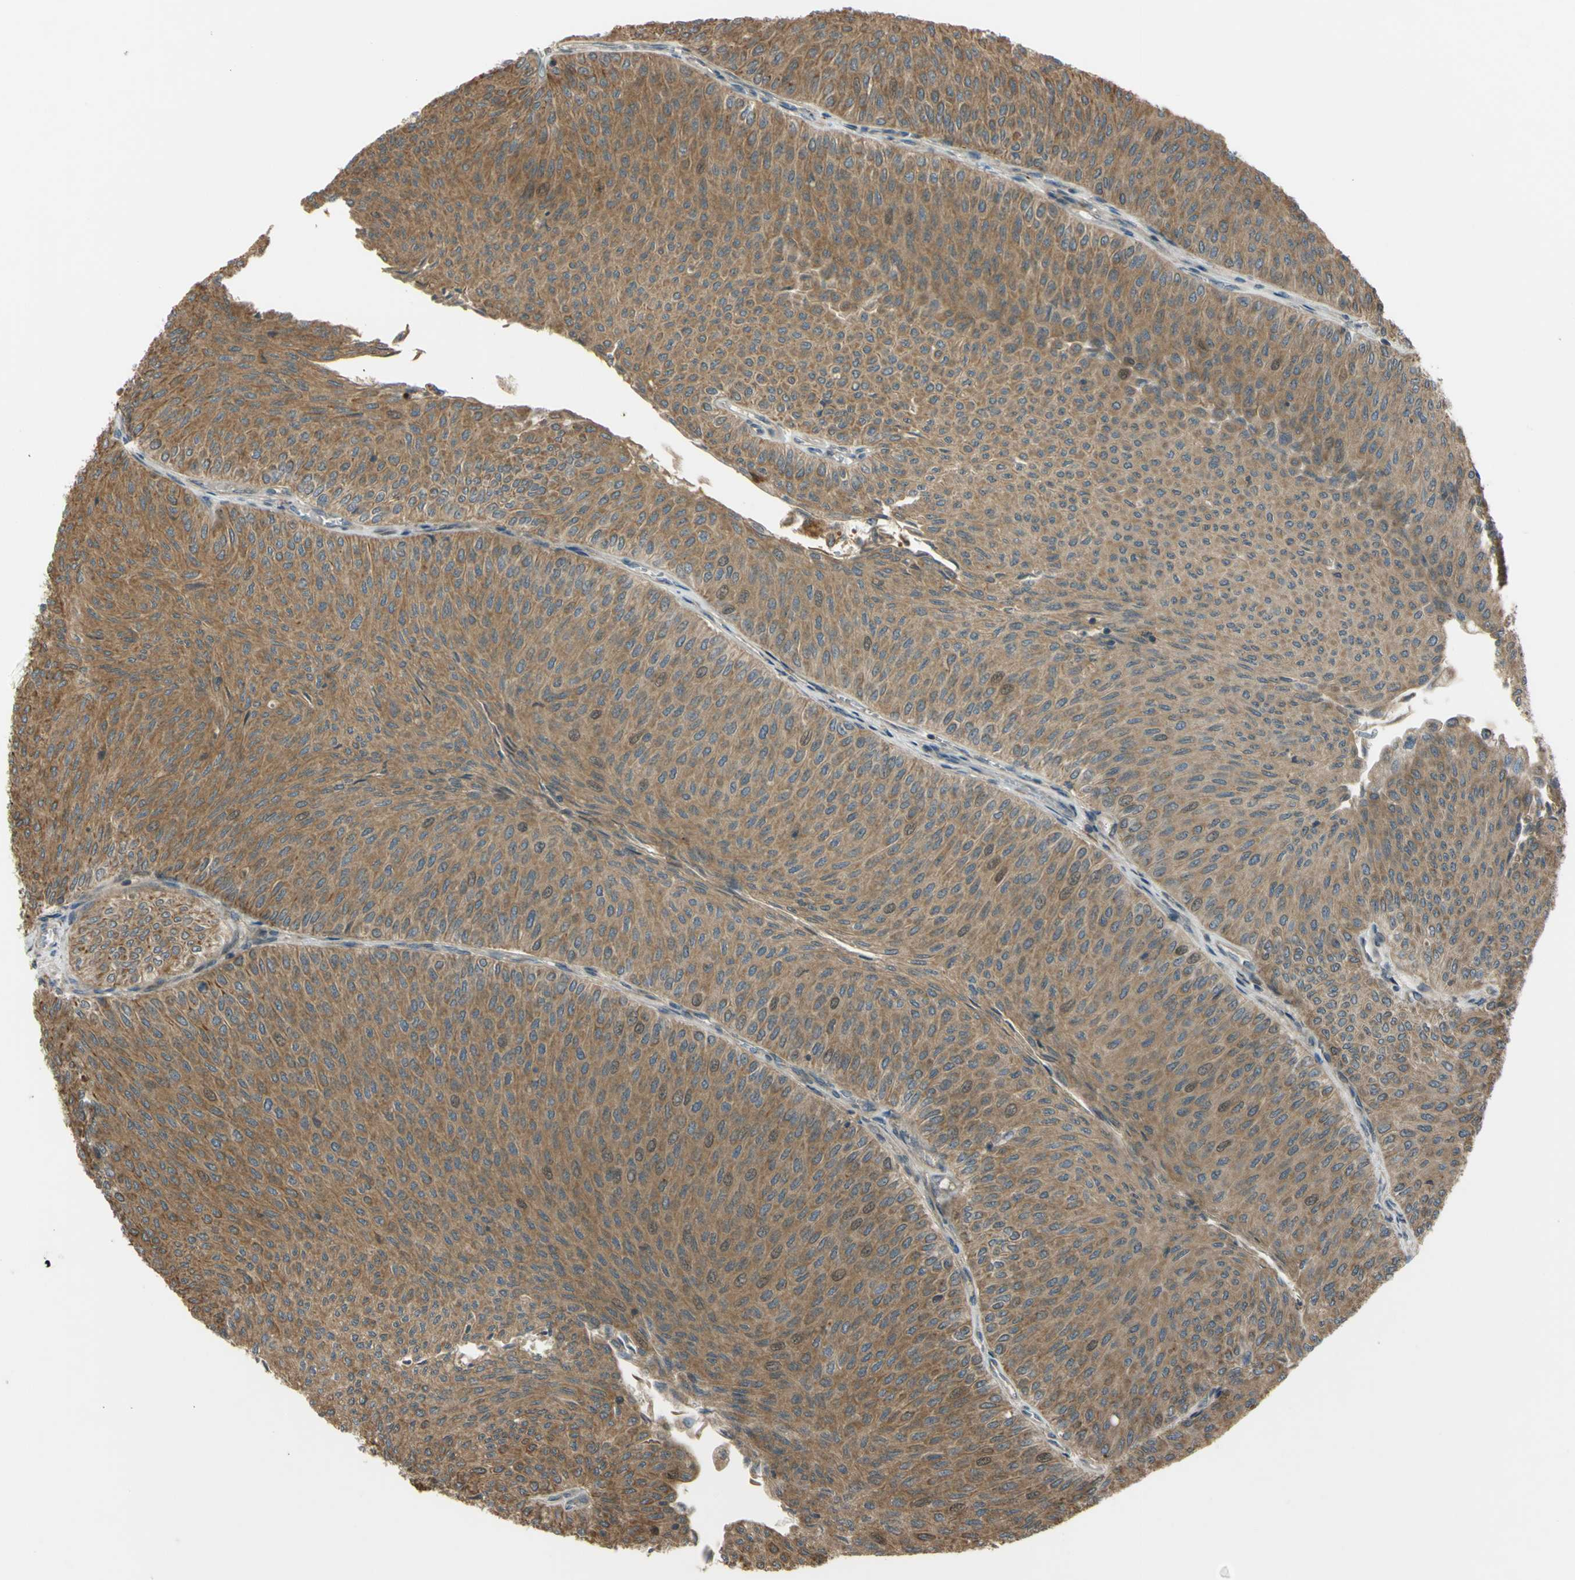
{"staining": {"intensity": "moderate", "quantity": ">75%", "location": "cytoplasmic/membranous"}, "tissue": "urothelial cancer", "cell_type": "Tumor cells", "image_type": "cancer", "snomed": [{"axis": "morphology", "description": "Urothelial carcinoma, Low grade"}, {"axis": "topography", "description": "Urinary bladder"}], "caption": "Immunohistochemistry (IHC) micrograph of neoplastic tissue: human urothelial cancer stained using IHC exhibits medium levels of moderate protein expression localized specifically in the cytoplasmic/membranous of tumor cells, appearing as a cytoplasmic/membranous brown color.", "gene": "FLII", "patient": {"sex": "male", "age": 78}}